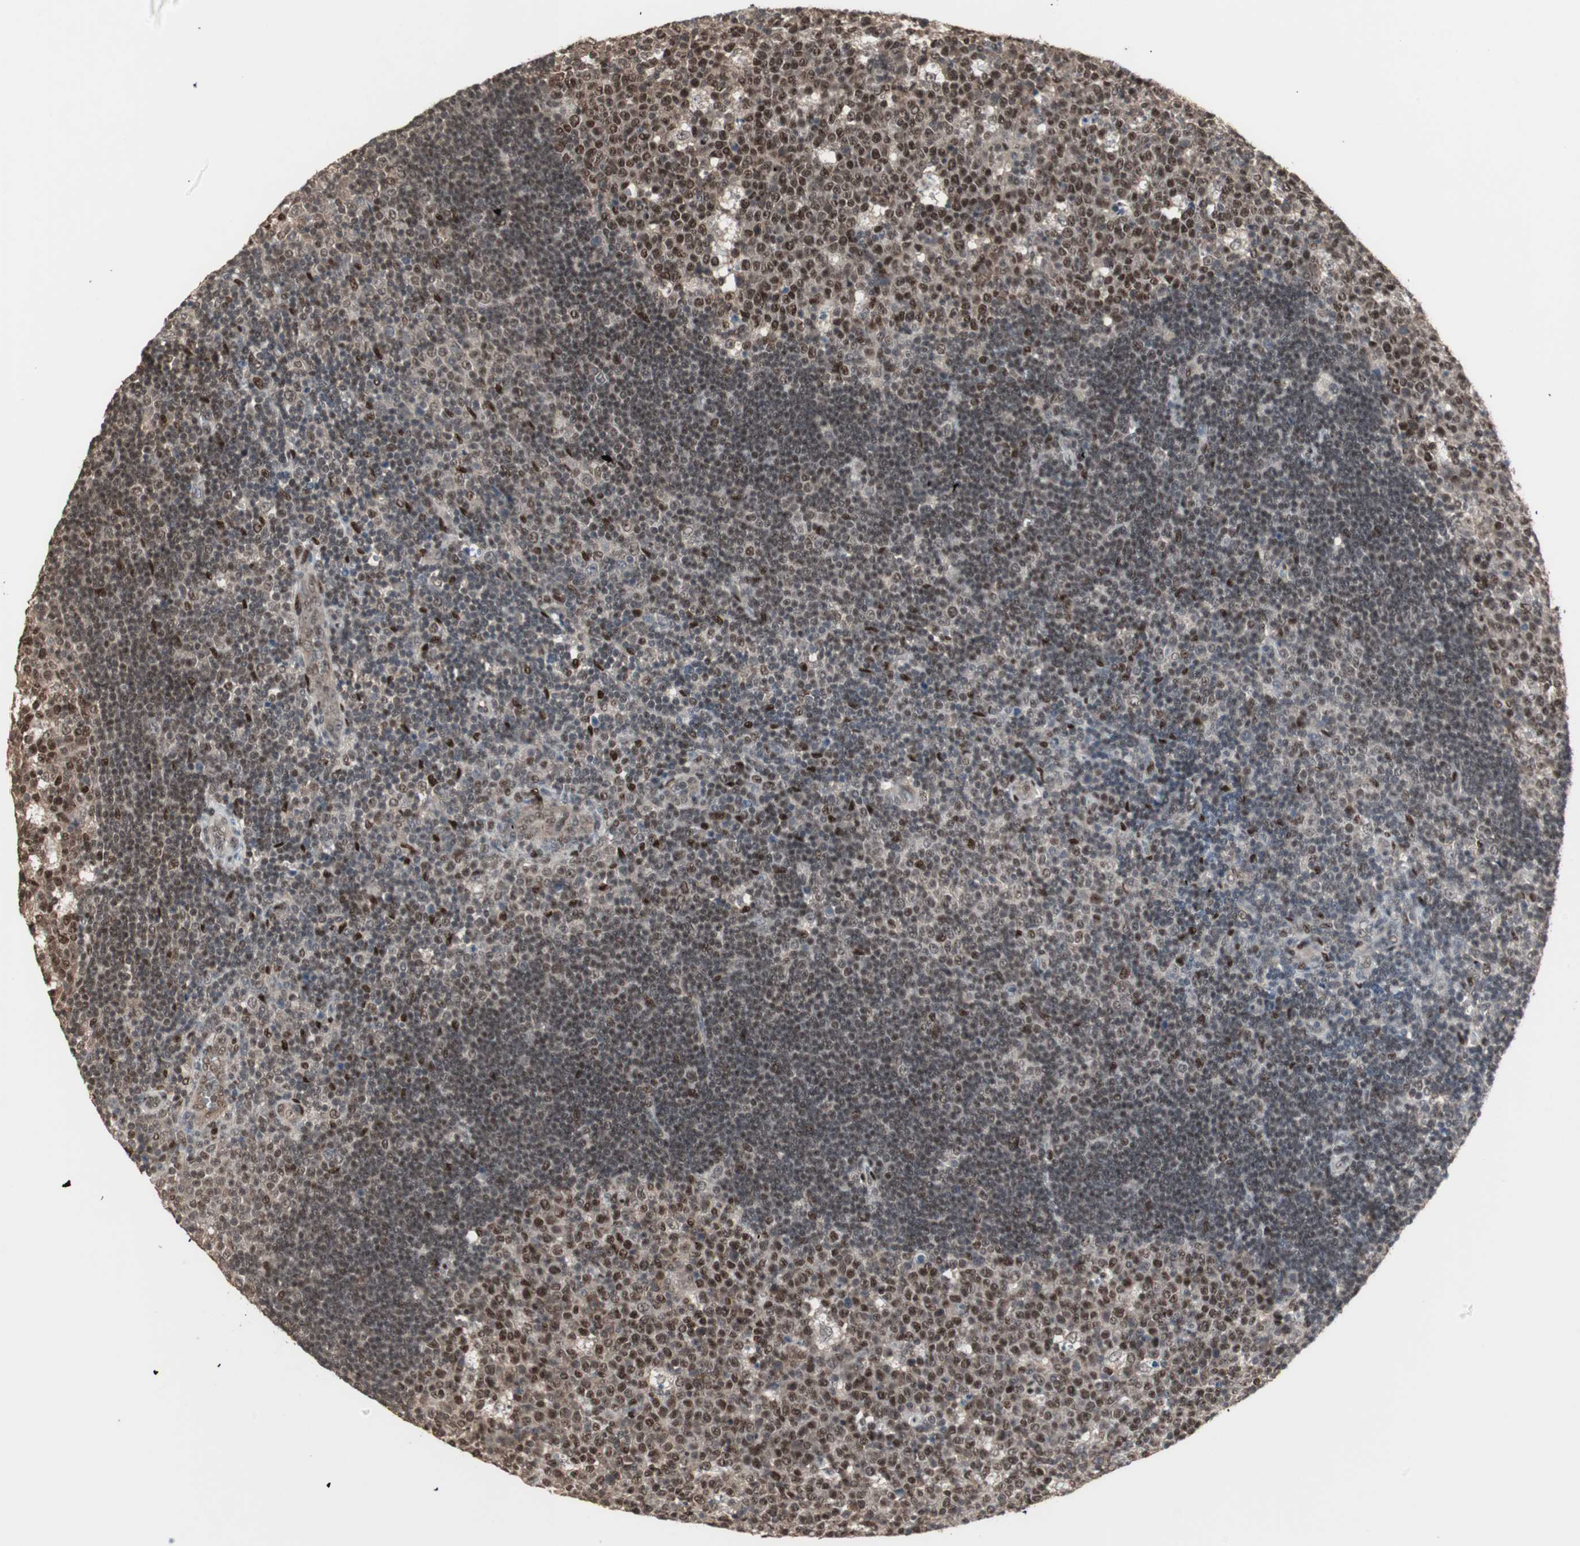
{"staining": {"intensity": "strong", "quantity": ">75%", "location": "nuclear"}, "tissue": "lymph node", "cell_type": "Germinal center cells", "image_type": "normal", "snomed": [{"axis": "morphology", "description": "Normal tissue, NOS"}, {"axis": "topography", "description": "Lymph node"}, {"axis": "topography", "description": "Salivary gland"}], "caption": "A brown stain shows strong nuclear positivity of a protein in germinal center cells of benign human lymph node.", "gene": "ZHX2", "patient": {"sex": "male", "age": 8}}